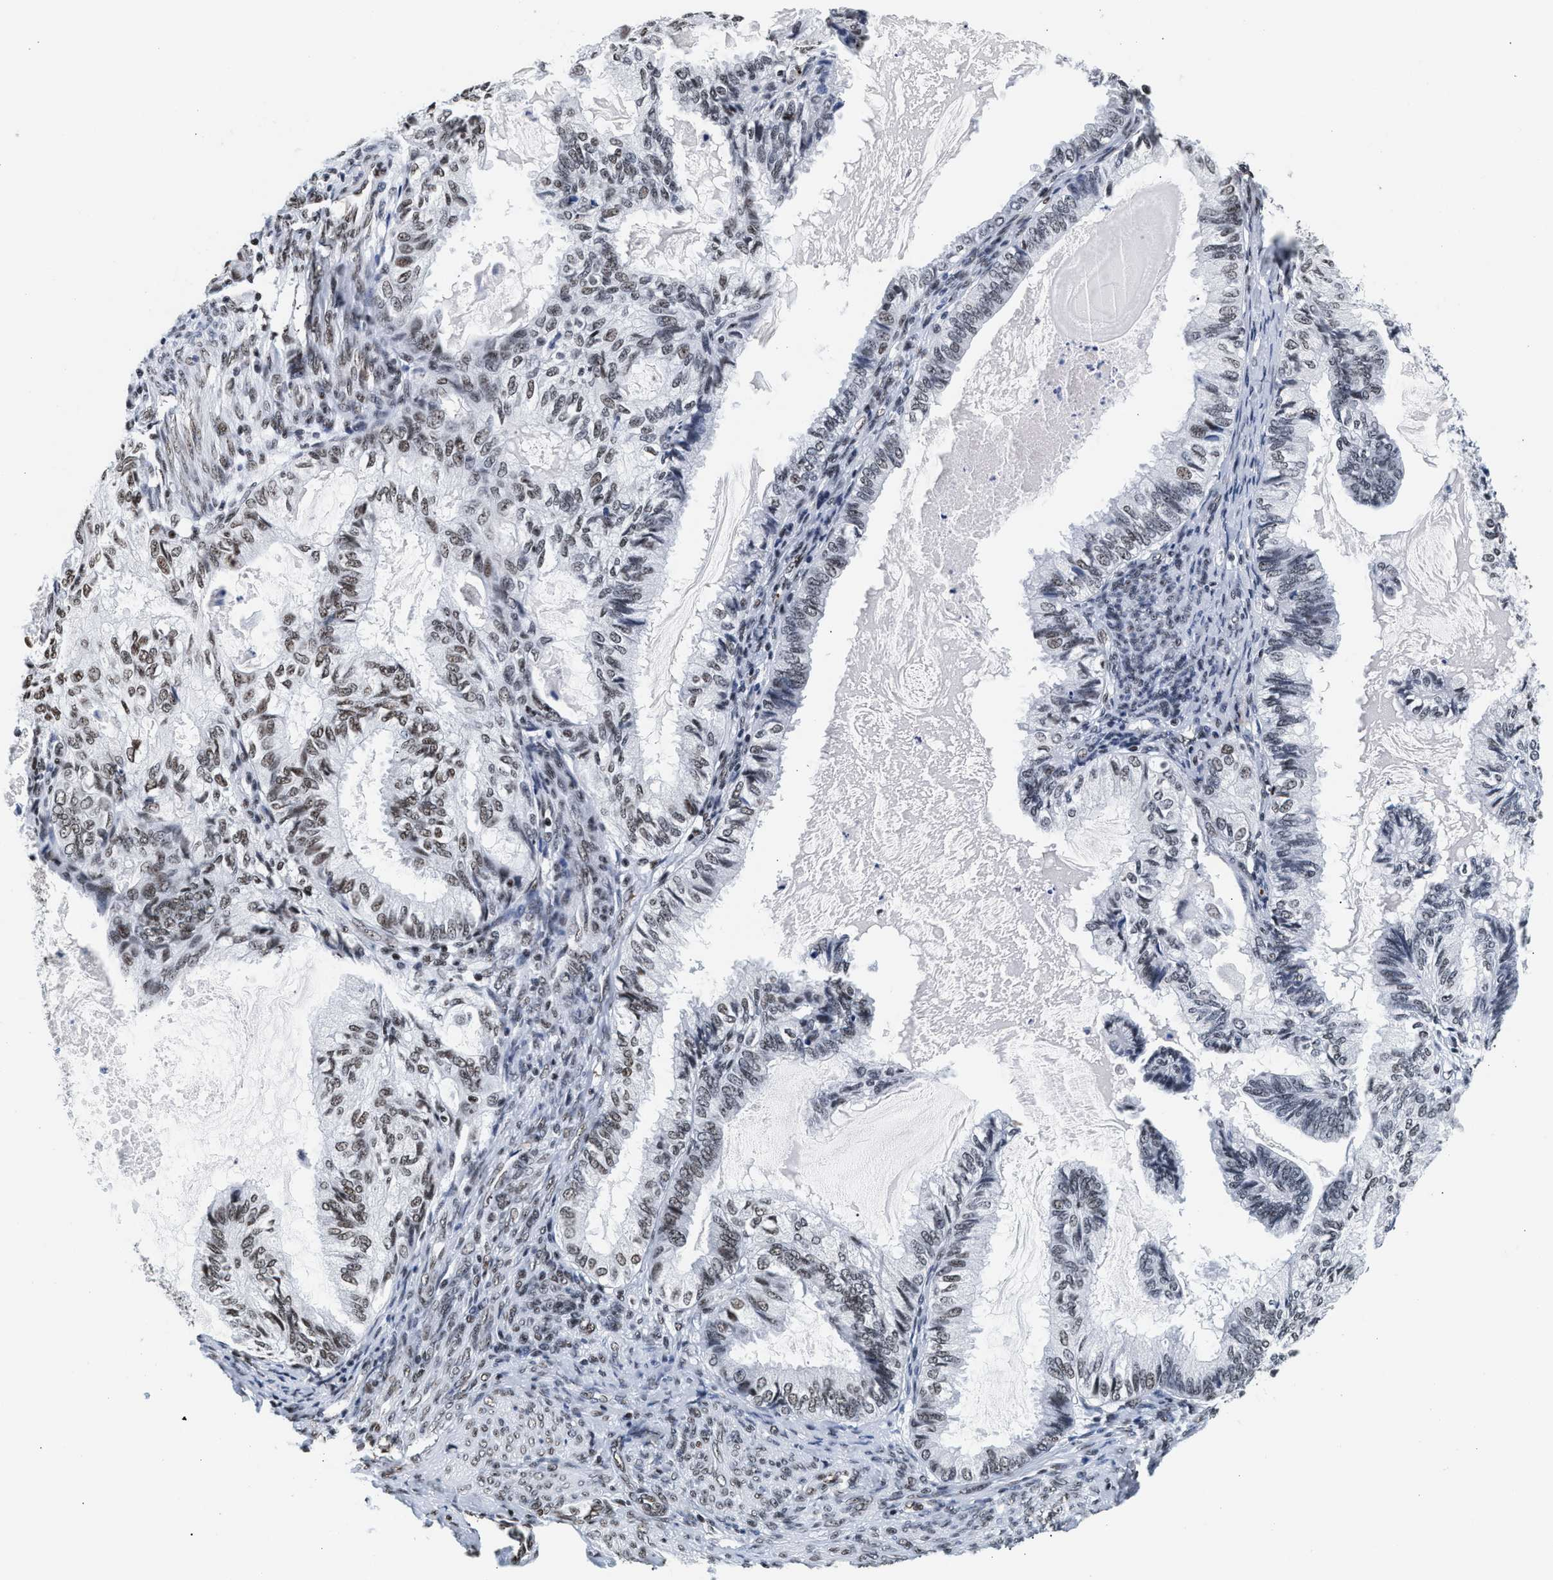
{"staining": {"intensity": "weak", "quantity": "<25%", "location": "nuclear"}, "tissue": "cervical cancer", "cell_type": "Tumor cells", "image_type": "cancer", "snomed": [{"axis": "morphology", "description": "Normal tissue, NOS"}, {"axis": "morphology", "description": "Adenocarcinoma, NOS"}, {"axis": "topography", "description": "Cervix"}, {"axis": "topography", "description": "Endometrium"}], "caption": "Immunohistochemistry (IHC) micrograph of neoplastic tissue: cervical adenocarcinoma stained with DAB shows no significant protein staining in tumor cells. (DAB (3,3'-diaminobenzidine) immunohistochemistry, high magnification).", "gene": "RAD21", "patient": {"sex": "female", "age": 86}}